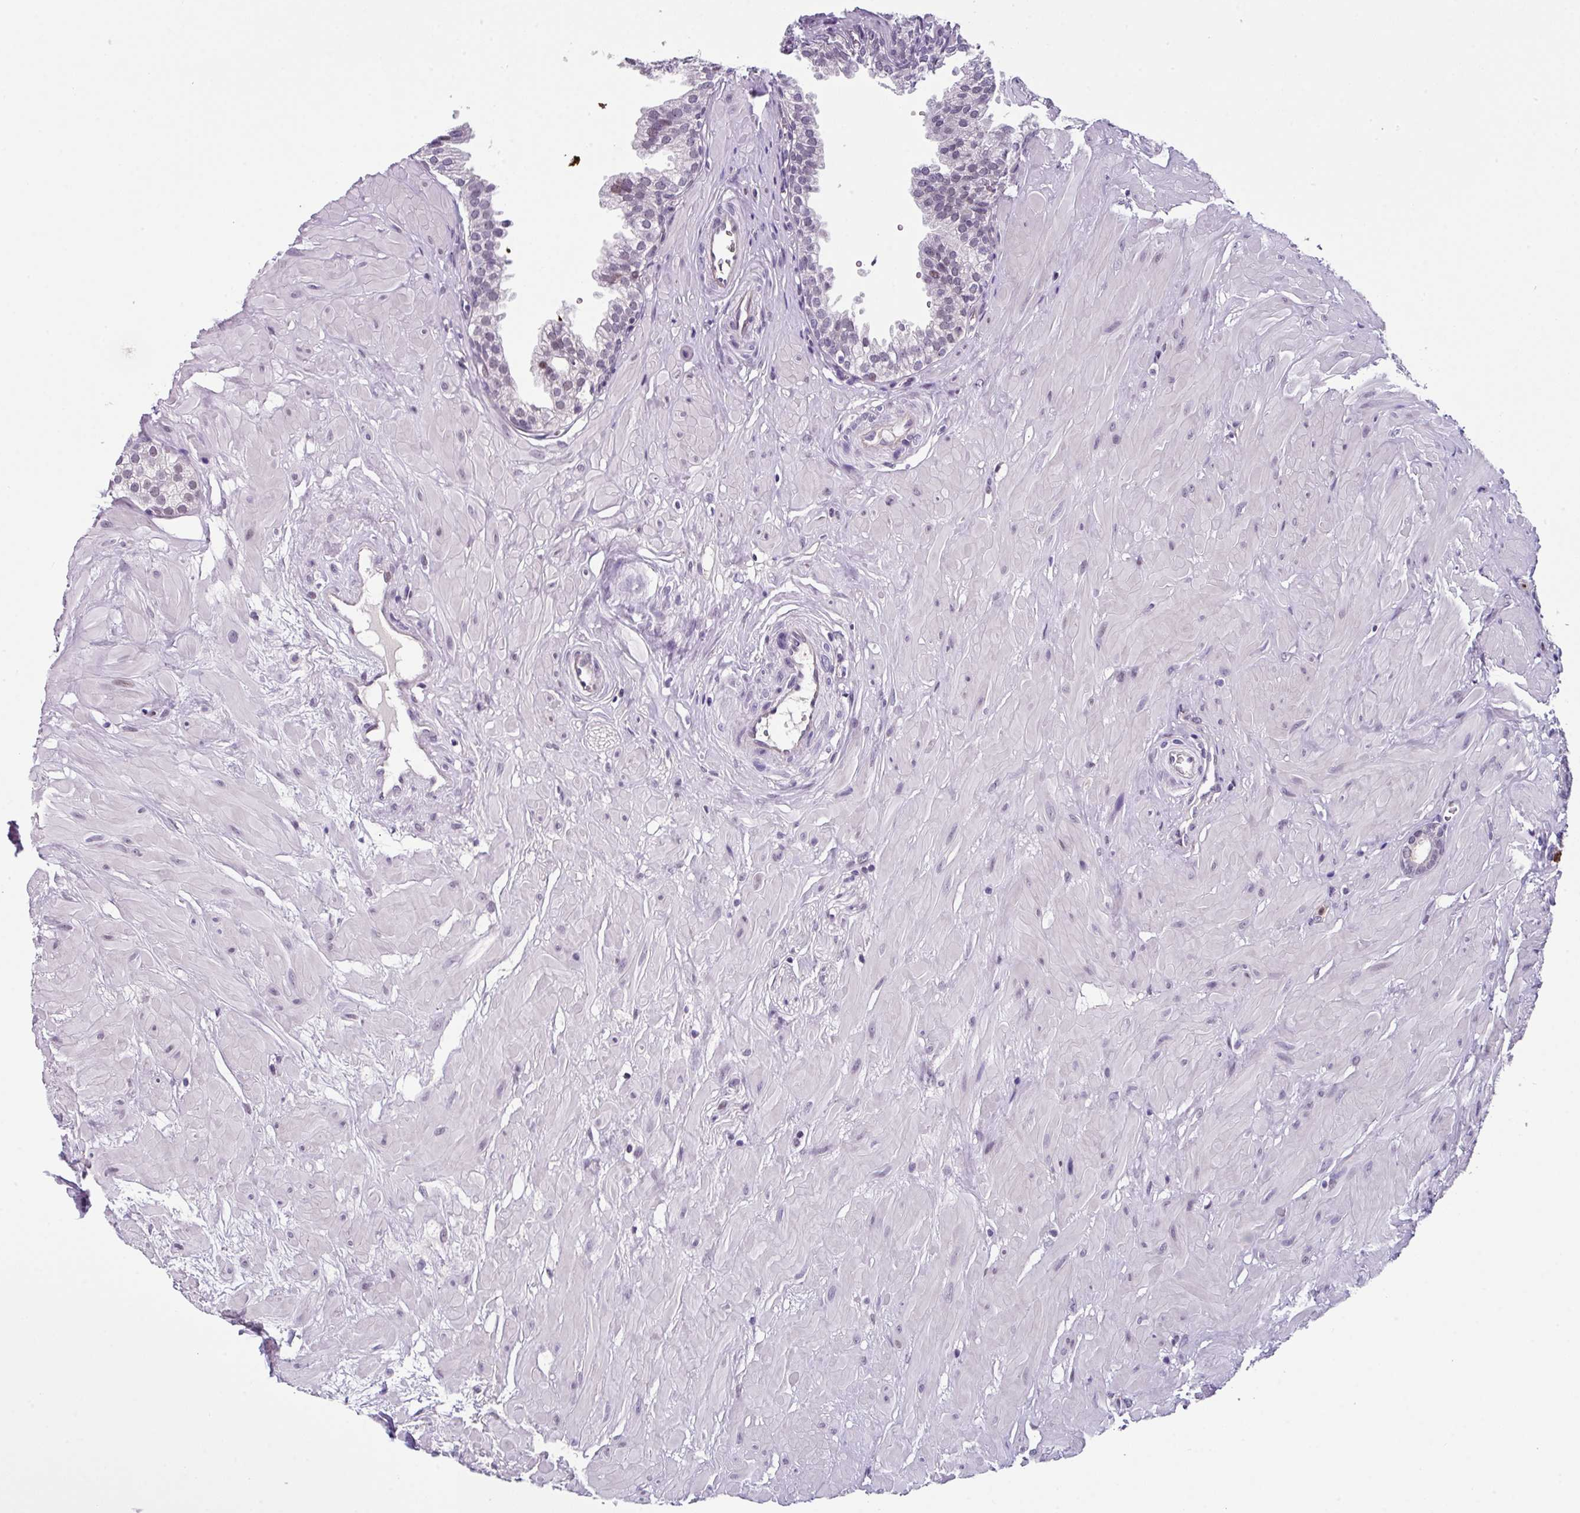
{"staining": {"intensity": "weak", "quantity": "<25%", "location": "nuclear"}, "tissue": "prostate", "cell_type": "Glandular cells", "image_type": "normal", "snomed": [{"axis": "morphology", "description": "Normal tissue, NOS"}, {"axis": "topography", "description": "Prostate"}, {"axis": "topography", "description": "Peripheral nerve tissue"}], "caption": "Immunohistochemistry histopathology image of normal prostate: human prostate stained with DAB shows no significant protein expression in glandular cells. (DAB immunohistochemistry with hematoxylin counter stain).", "gene": "ZFP3", "patient": {"sex": "male", "age": 55}}